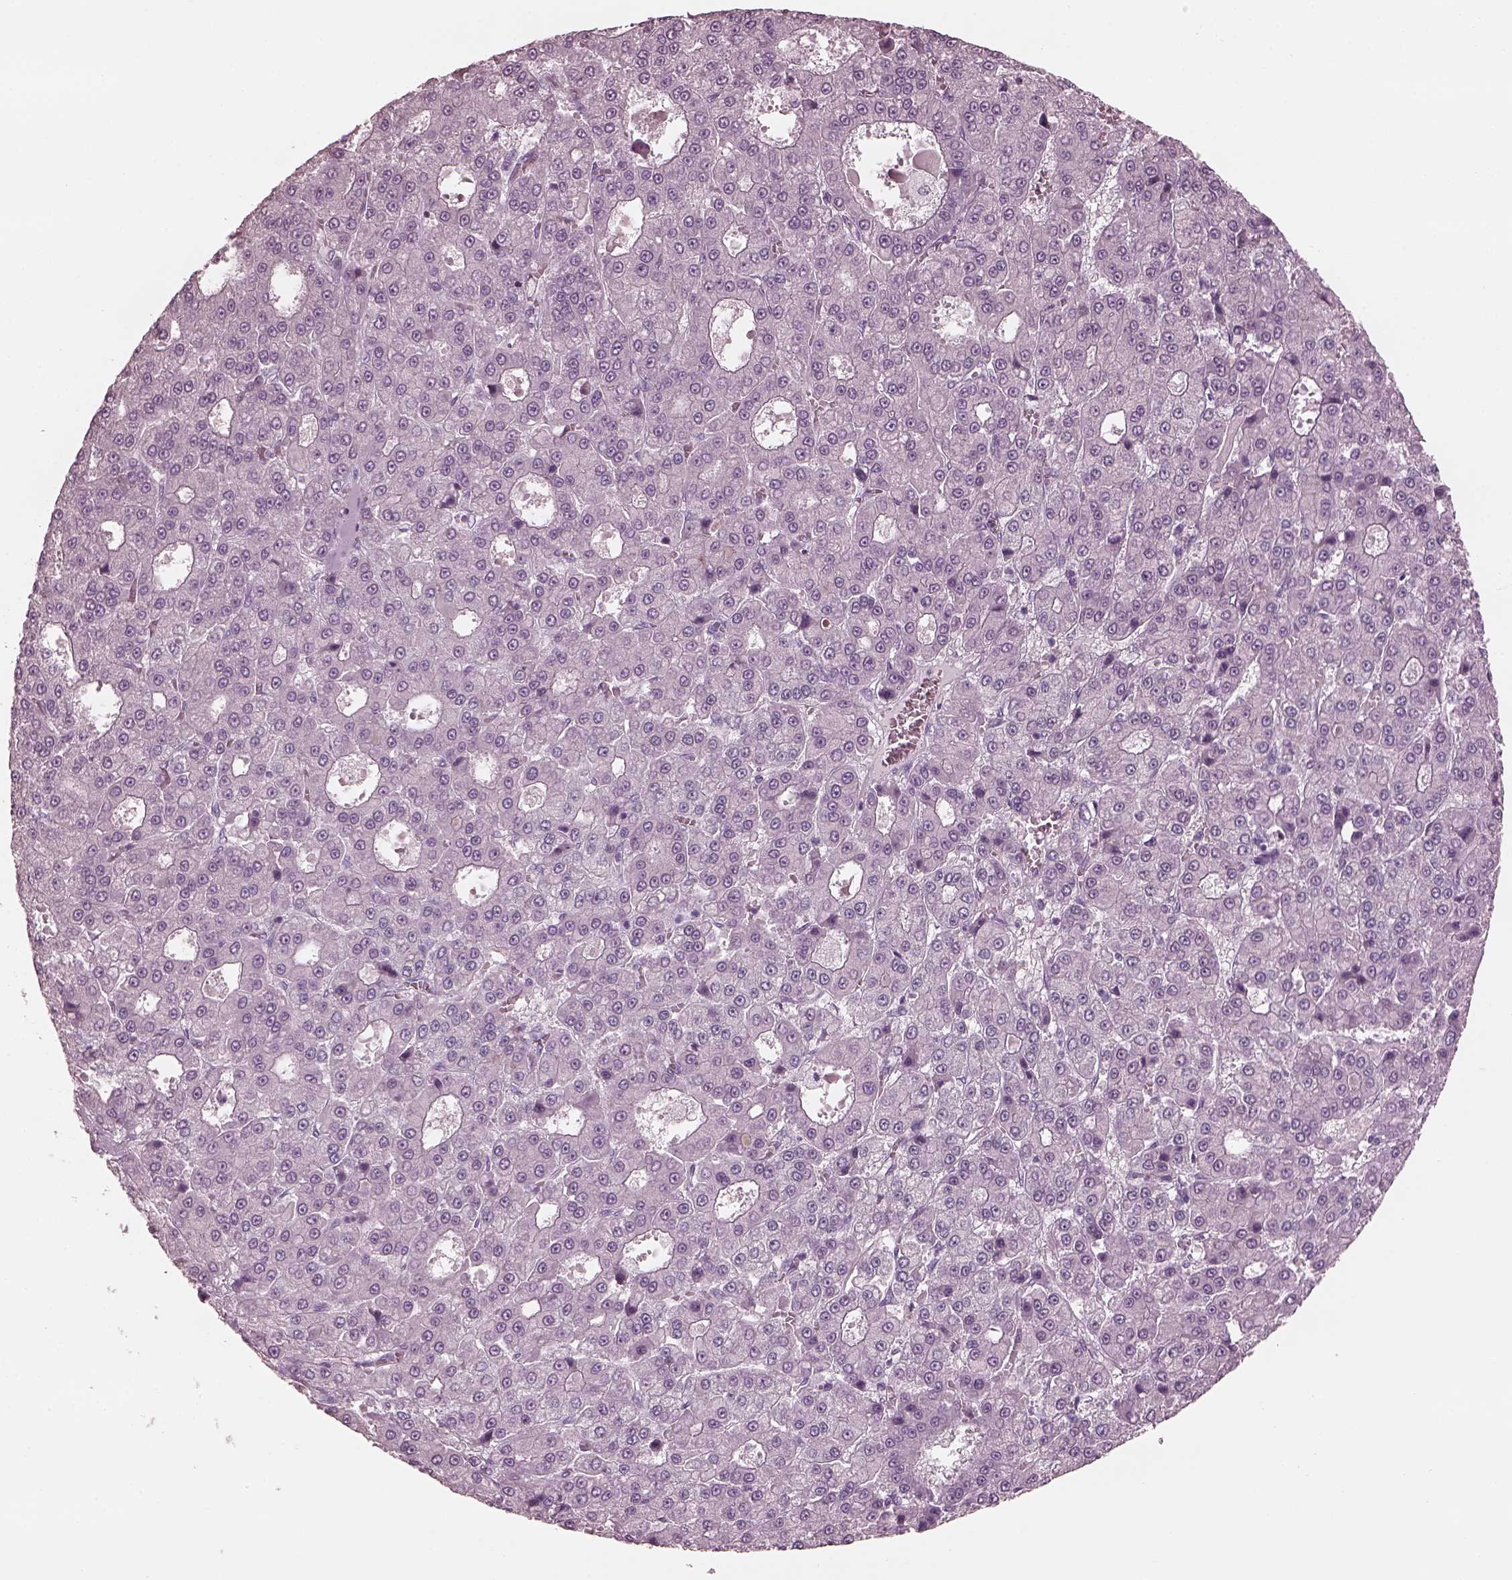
{"staining": {"intensity": "negative", "quantity": "none", "location": "none"}, "tissue": "liver cancer", "cell_type": "Tumor cells", "image_type": "cancer", "snomed": [{"axis": "morphology", "description": "Carcinoma, Hepatocellular, NOS"}, {"axis": "topography", "description": "Liver"}], "caption": "Protein analysis of liver cancer demonstrates no significant staining in tumor cells.", "gene": "FABP9", "patient": {"sex": "male", "age": 70}}